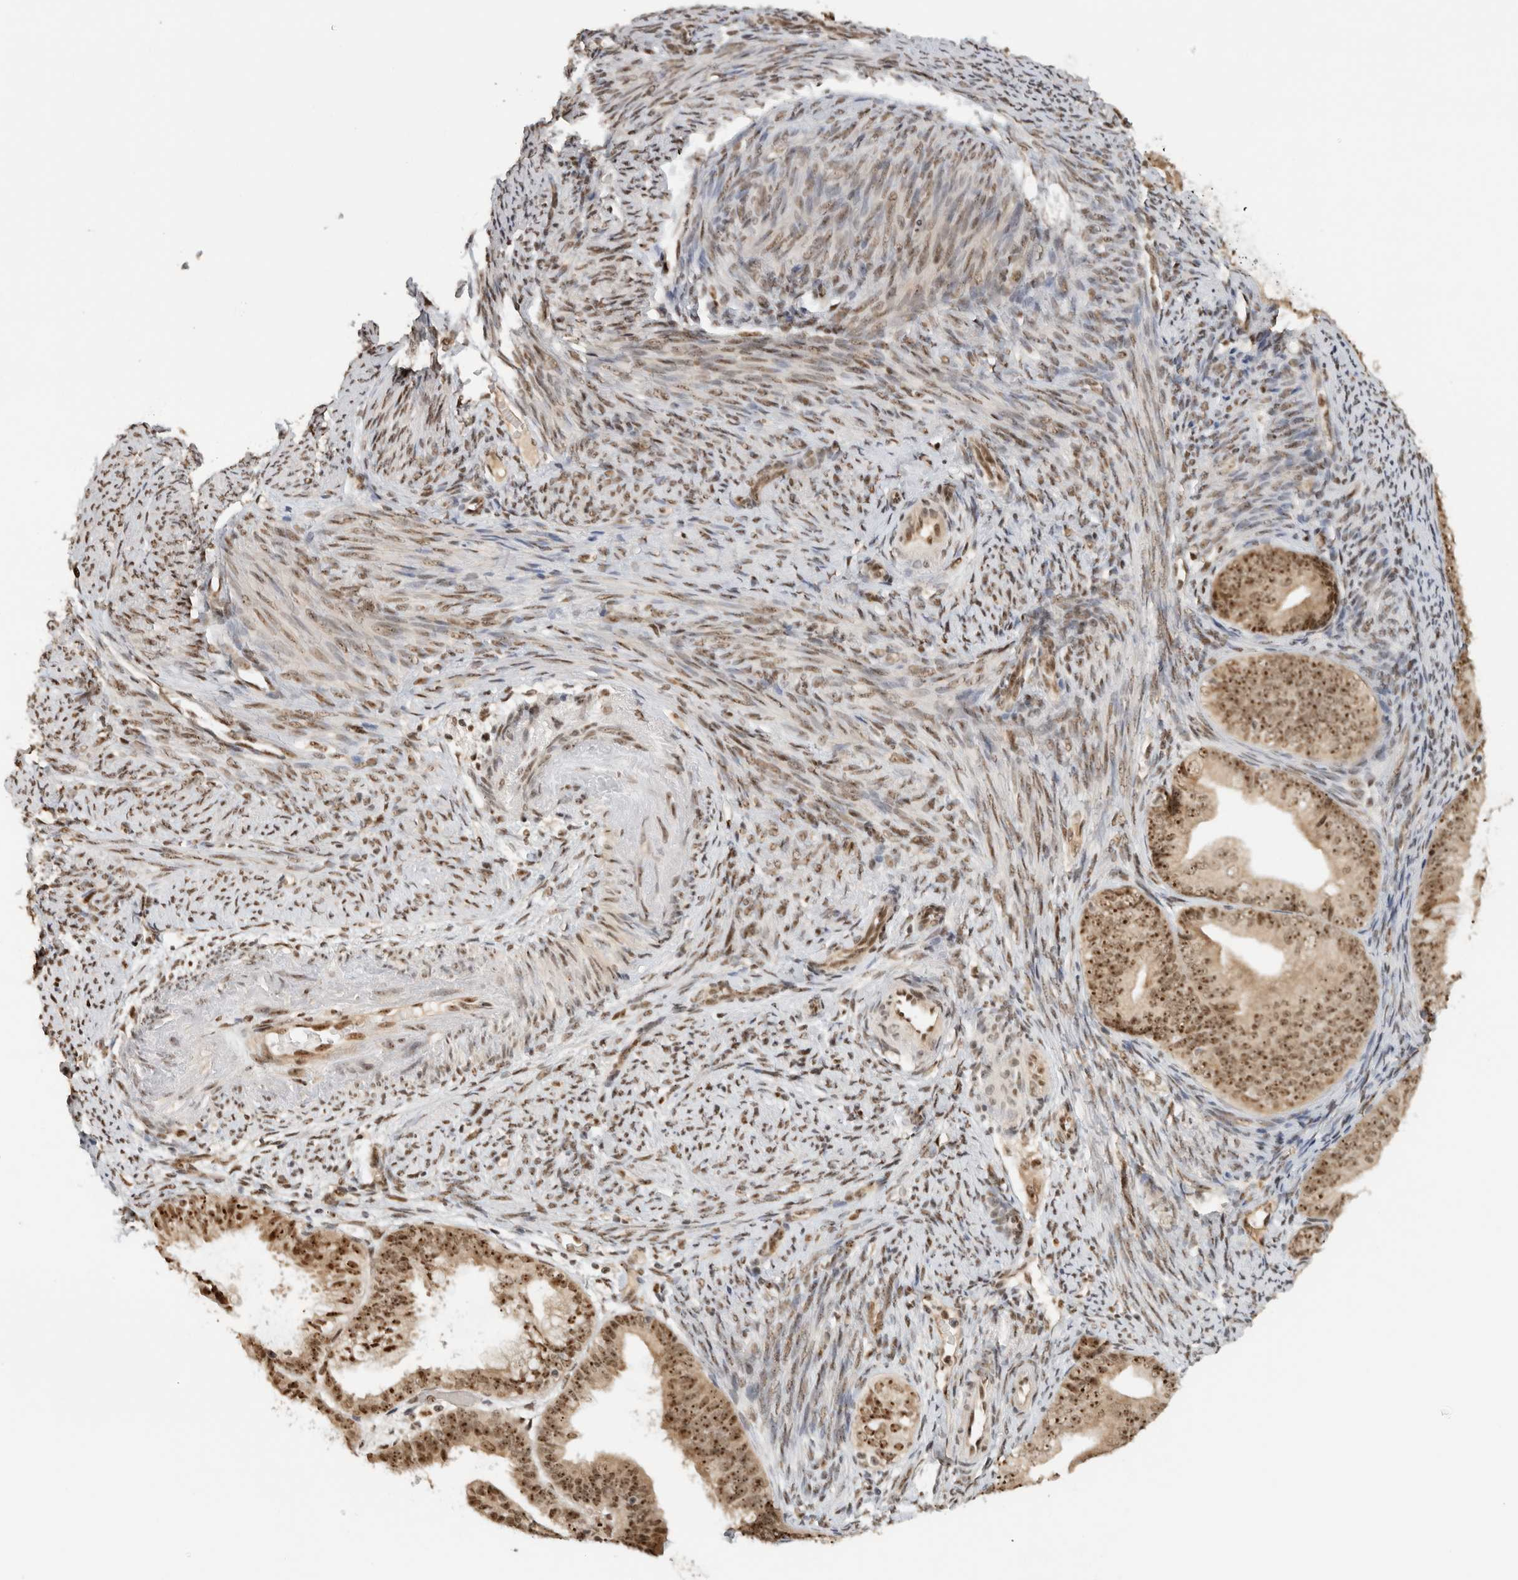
{"staining": {"intensity": "moderate", "quantity": ">75%", "location": "nuclear"}, "tissue": "endometrial cancer", "cell_type": "Tumor cells", "image_type": "cancer", "snomed": [{"axis": "morphology", "description": "Adenocarcinoma, NOS"}, {"axis": "topography", "description": "Endometrium"}], "caption": "Endometrial cancer (adenocarcinoma) tissue shows moderate nuclear expression in approximately >75% of tumor cells, visualized by immunohistochemistry. Nuclei are stained in blue.", "gene": "EBNA1BP2", "patient": {"sex": "female", "age": 63}}